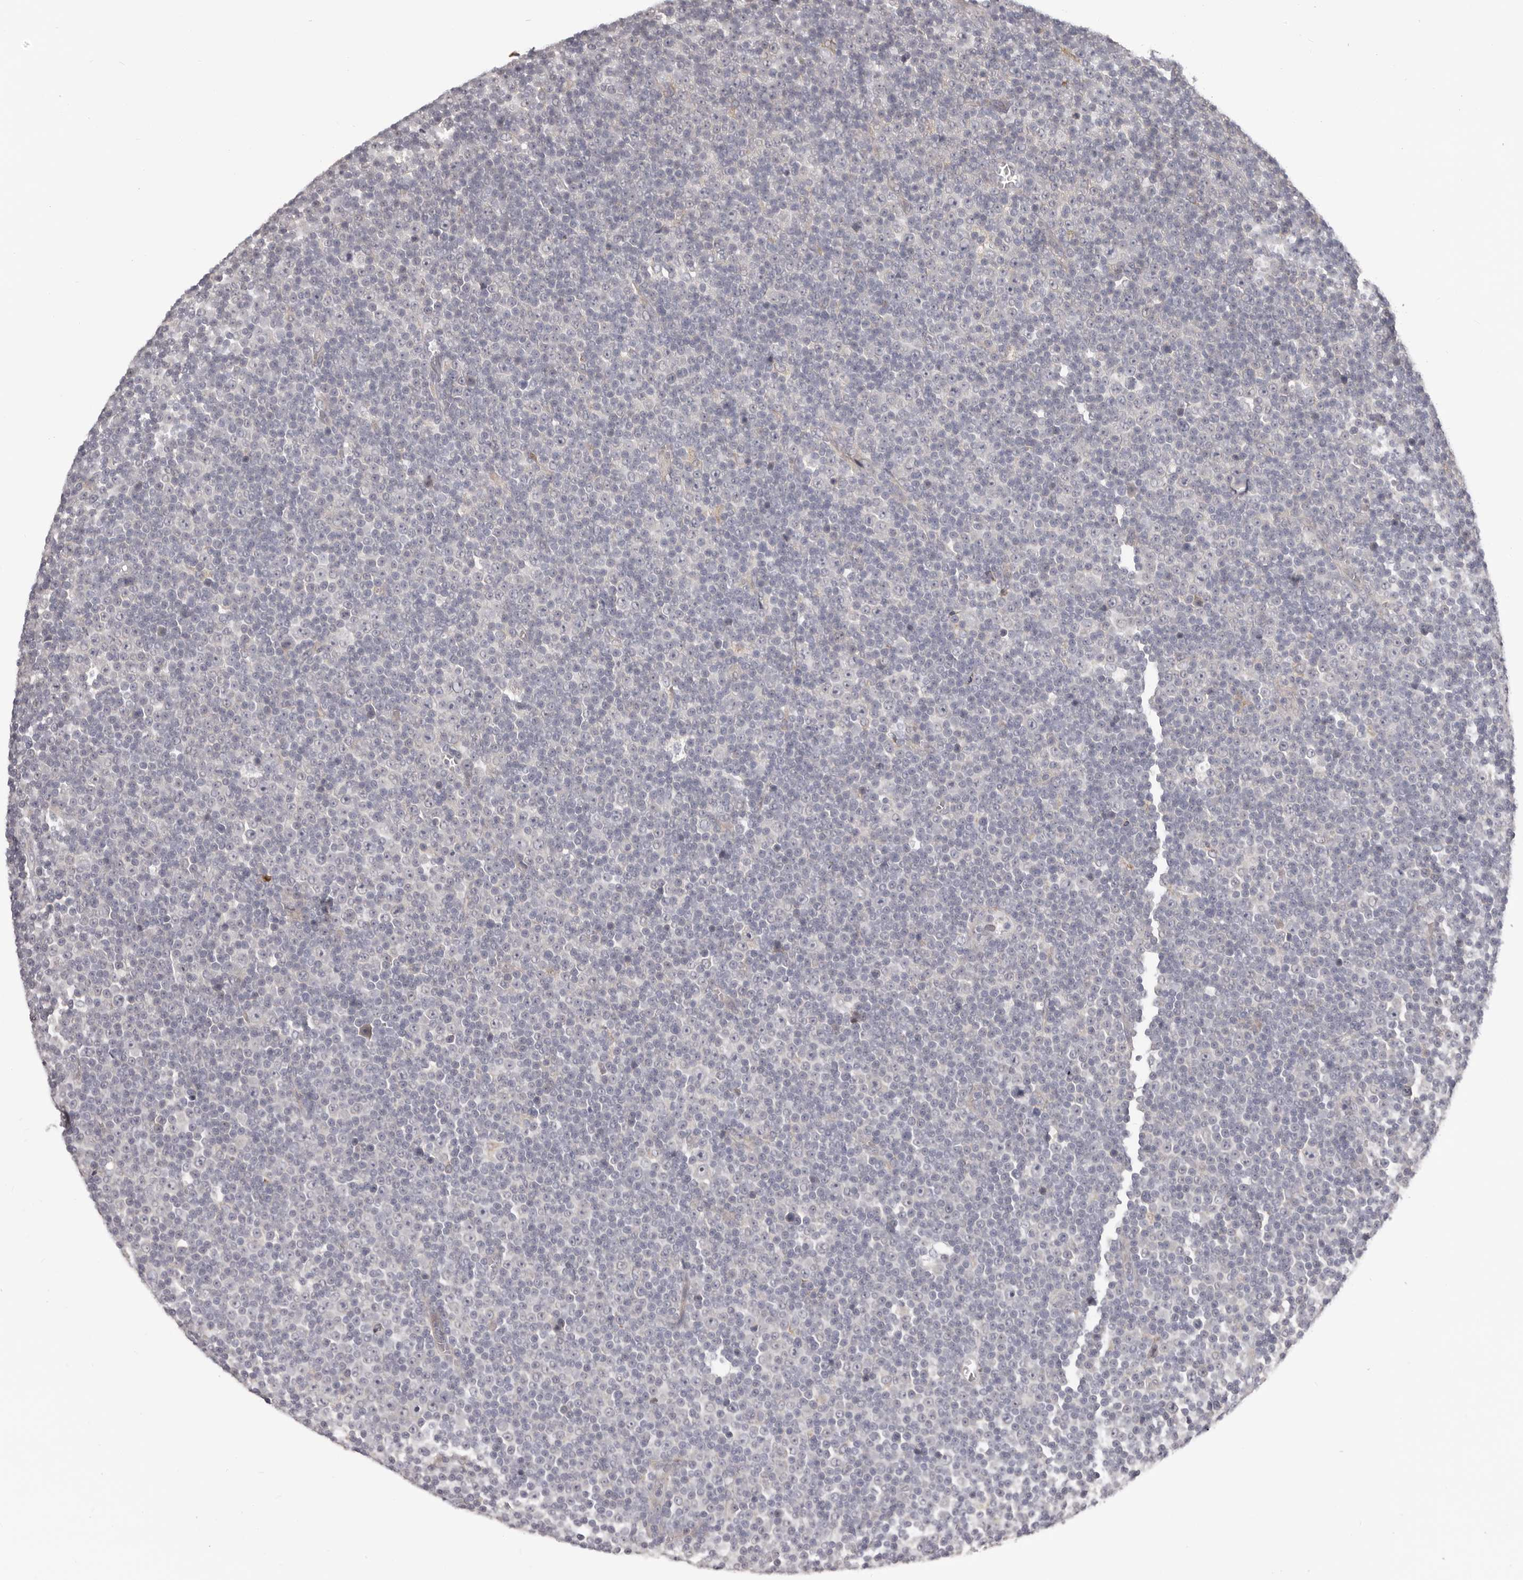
{"staining": {"intensity": "negative", "quantity": "none", "location": "none"}, "tissue": "lymphoma", "cell_type": "Tumor cells", "image_type": "cancer", "snomed": [{"axis": "morphology", "description": "Malignant lymphoma, non-Hodgkin's type, Low grade"}, {"axis": "topography", "description": "Lymph node"}], "caption": "The micrograph reveals no significant positivity in tumor cells of low-grade malignant lymphoma, non-Hodgkin's type.", "gene": "OTUD3", "patient": {"sex": "female", "age": 67}}